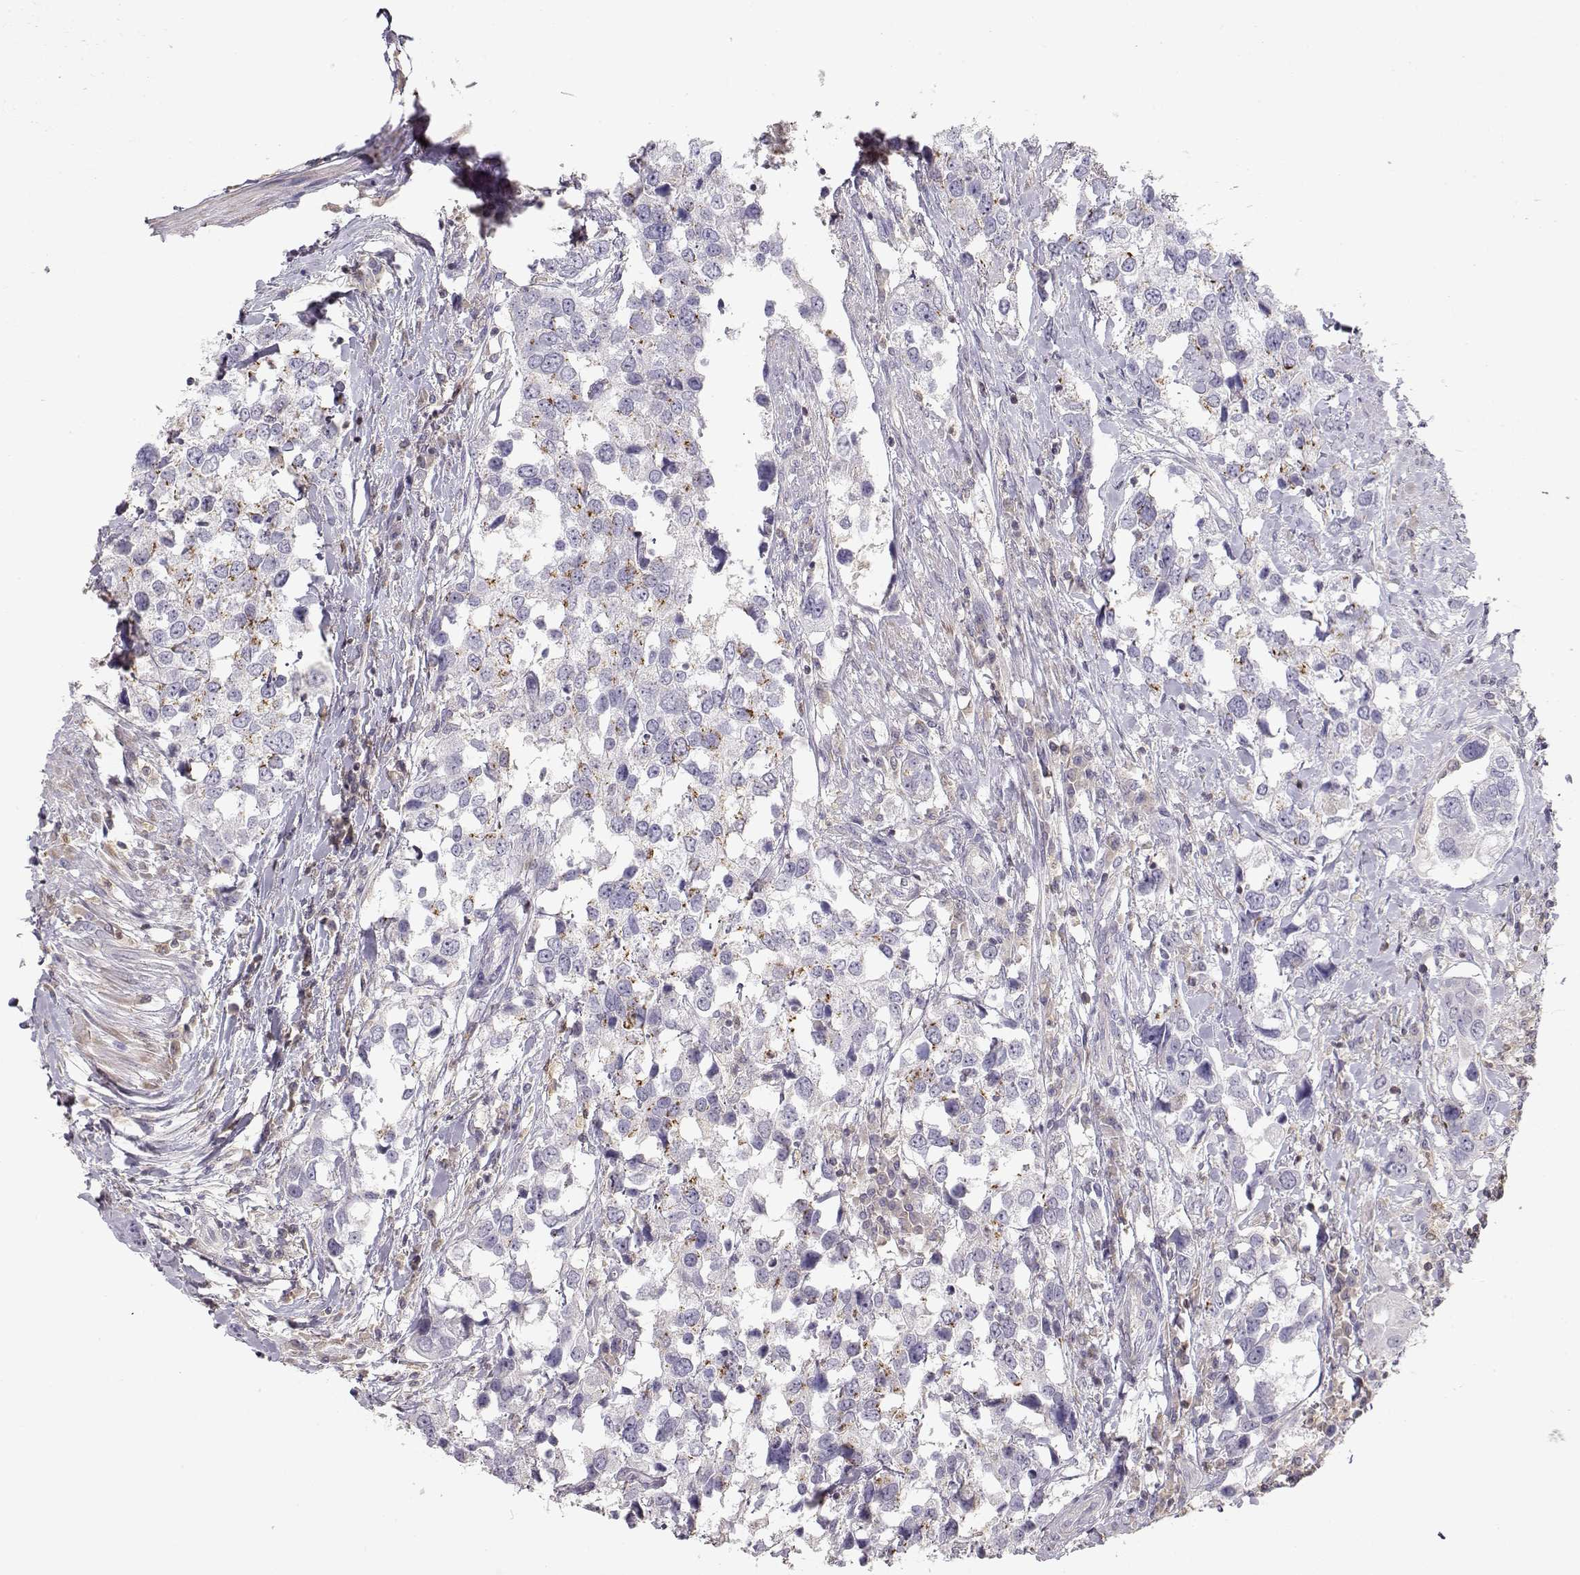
{"staining": {"intensity": "moderate", "quantity": "<25%", "location": "cytoplasmic/membranous"}, "tissue": "urothelial cancer", "cell_type": "Tumor cells", "image_type": "cancer", "snomed": [{"axis": "morphology", "description": "Urothelial carcinoma, NOS"}, {"axis": "morphology", "description": "Urothelial carcinoma, High grade"}, {"axis": "topography", "description": "Urinary bladder"}], "caption": "Approximately <25% of tumor cells in urothelial cancer reveal moderate cytoplasmic/membranous protein staining as visualized by brown immunohistochemical staining.", "gene": "VAV1", "patient": {"sex": "male", "age": 63}}